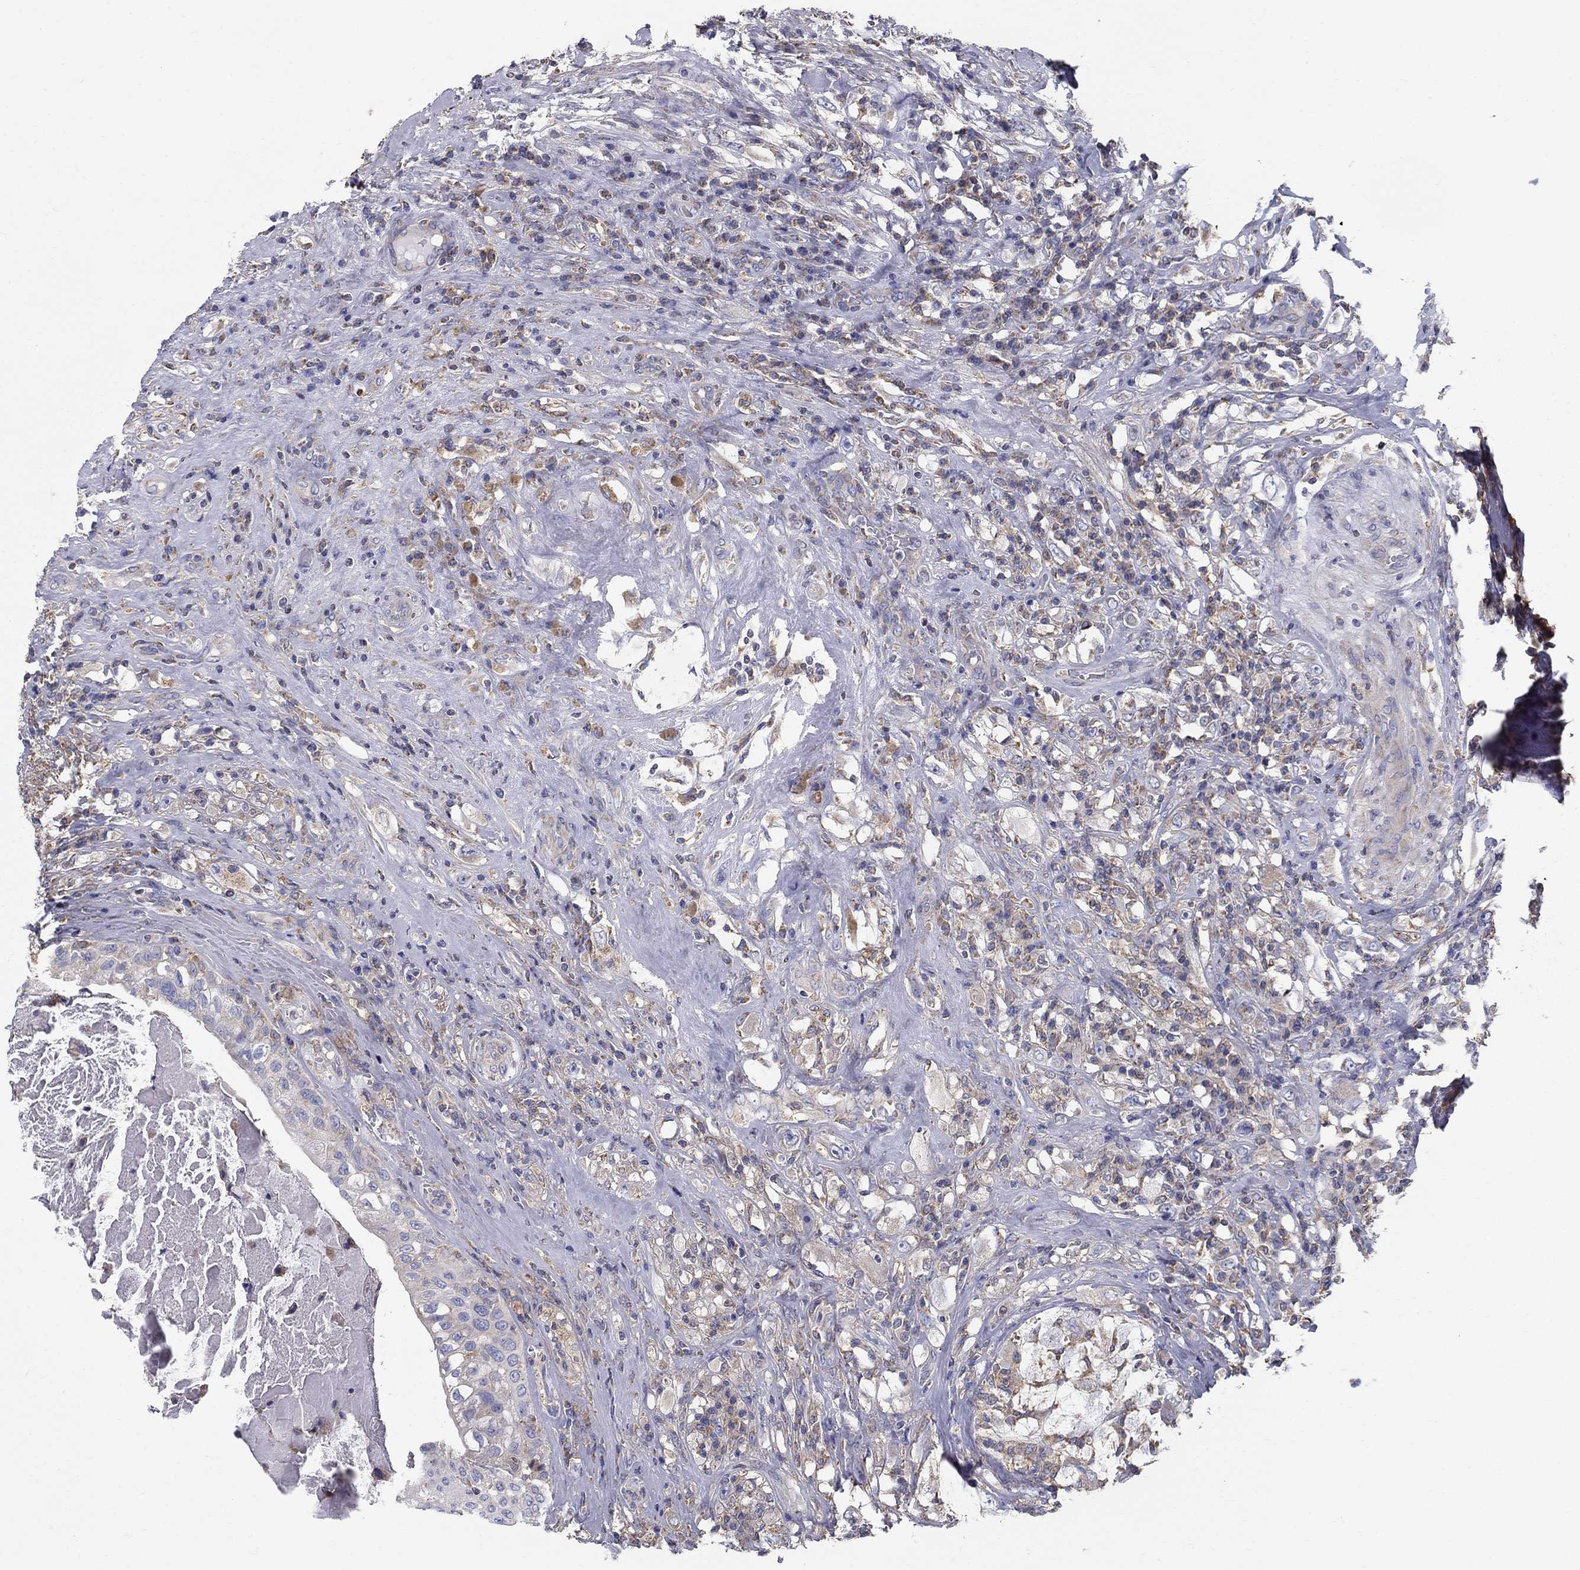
{"staining": {"intensity": "weak", "quantity": "<25%", "location": "cytoplasmic/membranous"}, "tissue": "testis cancer", "cell_type": "Tumor cells", "image_type": "cancer", "snomed": [{"axis": "morphology", "description": "Necrosis, NOS"}, {"axis": "morphology", "description": "Carcinoma, Embryonal, NOS"}, {"axis": "topography", "description": "Testis"}], "caption": "An immunohistochemistry photomicrograph of testis embryonal carcinoma is shown. There is no staining in tumor cells of testis embryonal carcinoma.", "gene": "NME5", "patient": {"sex": "male", "age": 19}}